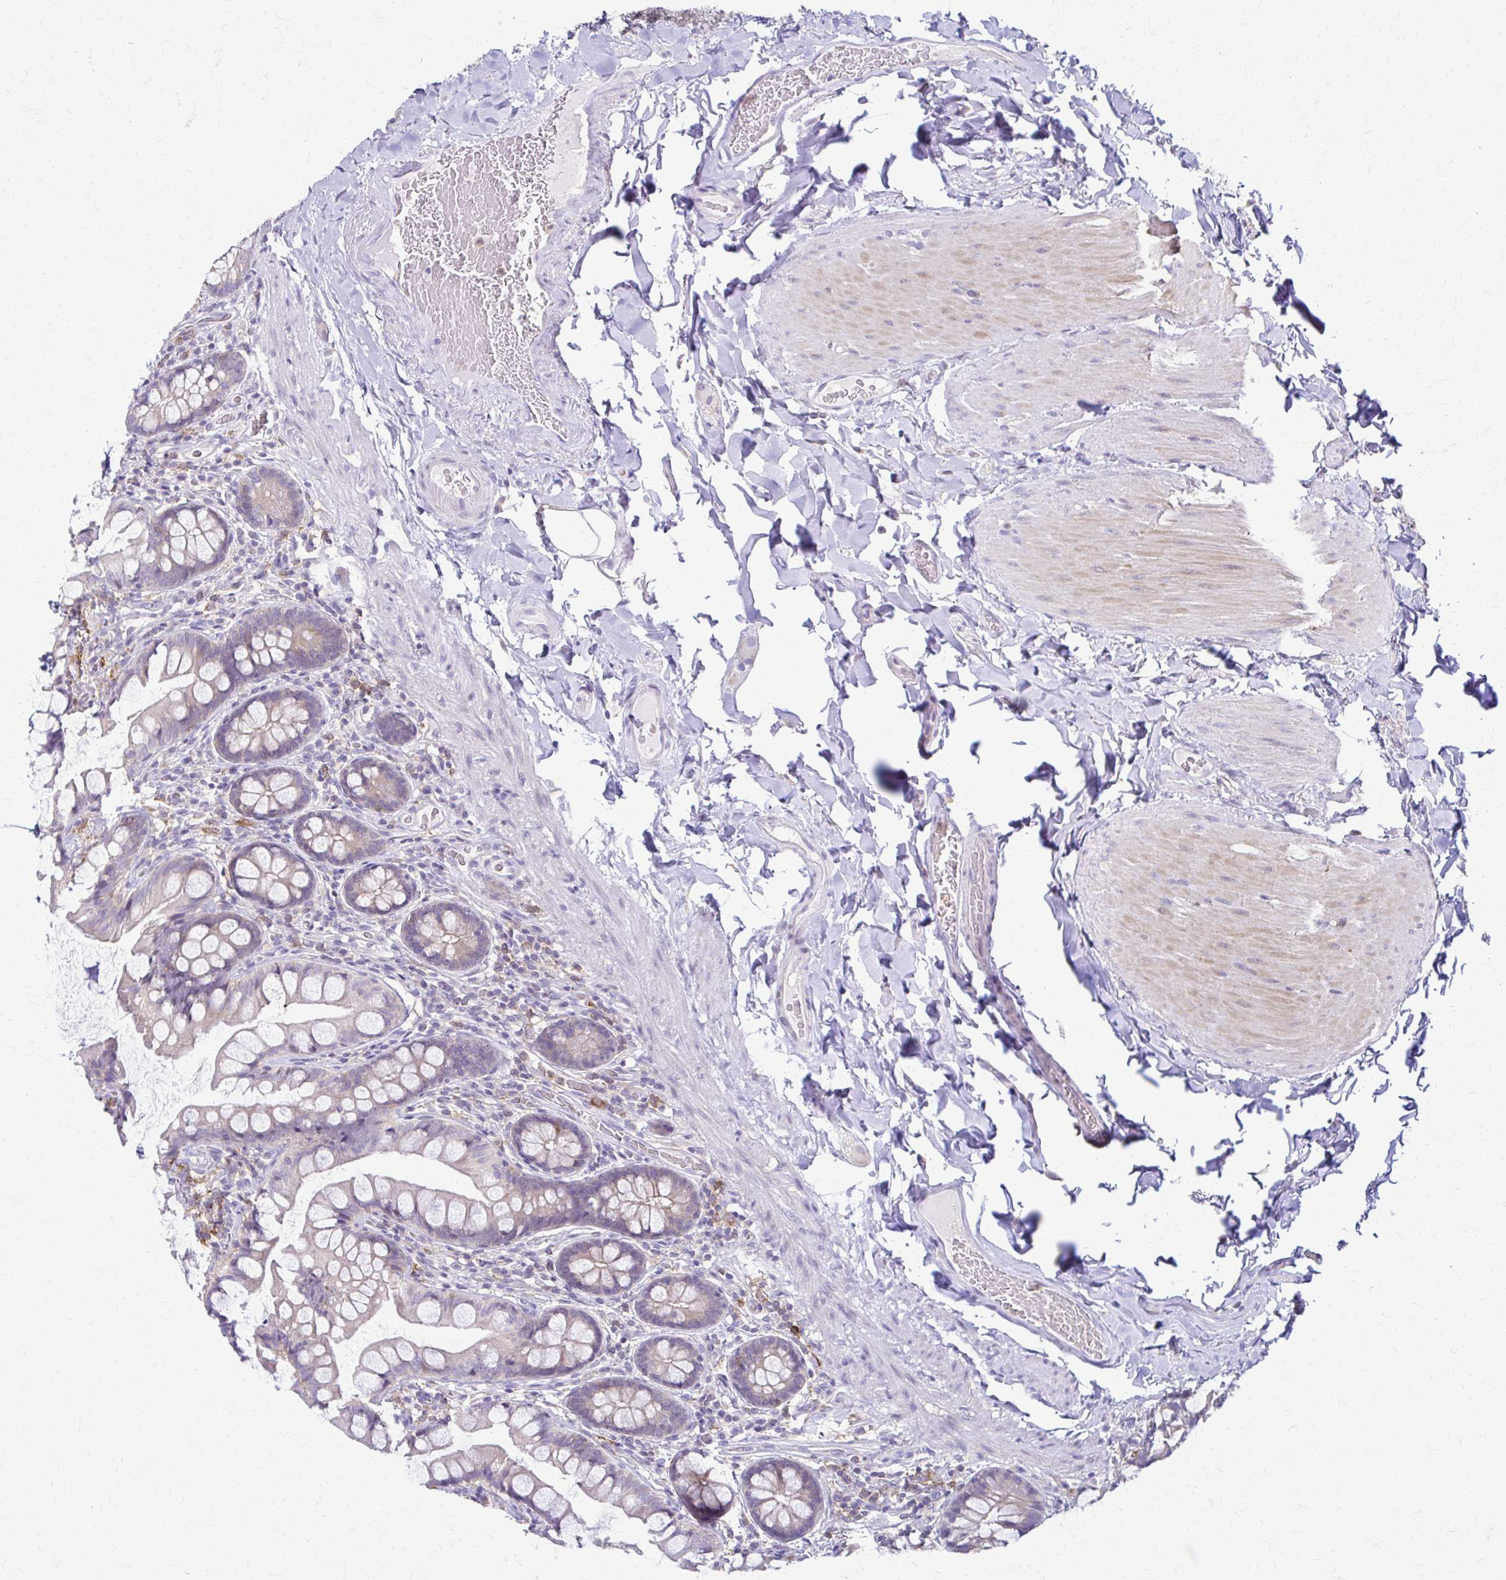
{"staining": {"intensity": "weak", "quantity": "<25%", "location": "cytoplasmic/membranous"}, "tissue": "small intestine", "cell_type": "Glandular cells", "image_type": "normal", "snomed": [{"axis": "morphology", "description": "Normal tissue, NOS"}, {"axis": "topography", "description": "Small intestine"}], "caption": "Photomicrograph shows no protein staining in glandular cells of unremarkable small intestine. The staining is performed using DAB brown chromogen with nuclei counter-stained in using hematoxylin.", "gene": "PIK3AP1", "patient": {"sex": "male", "age": 70}}